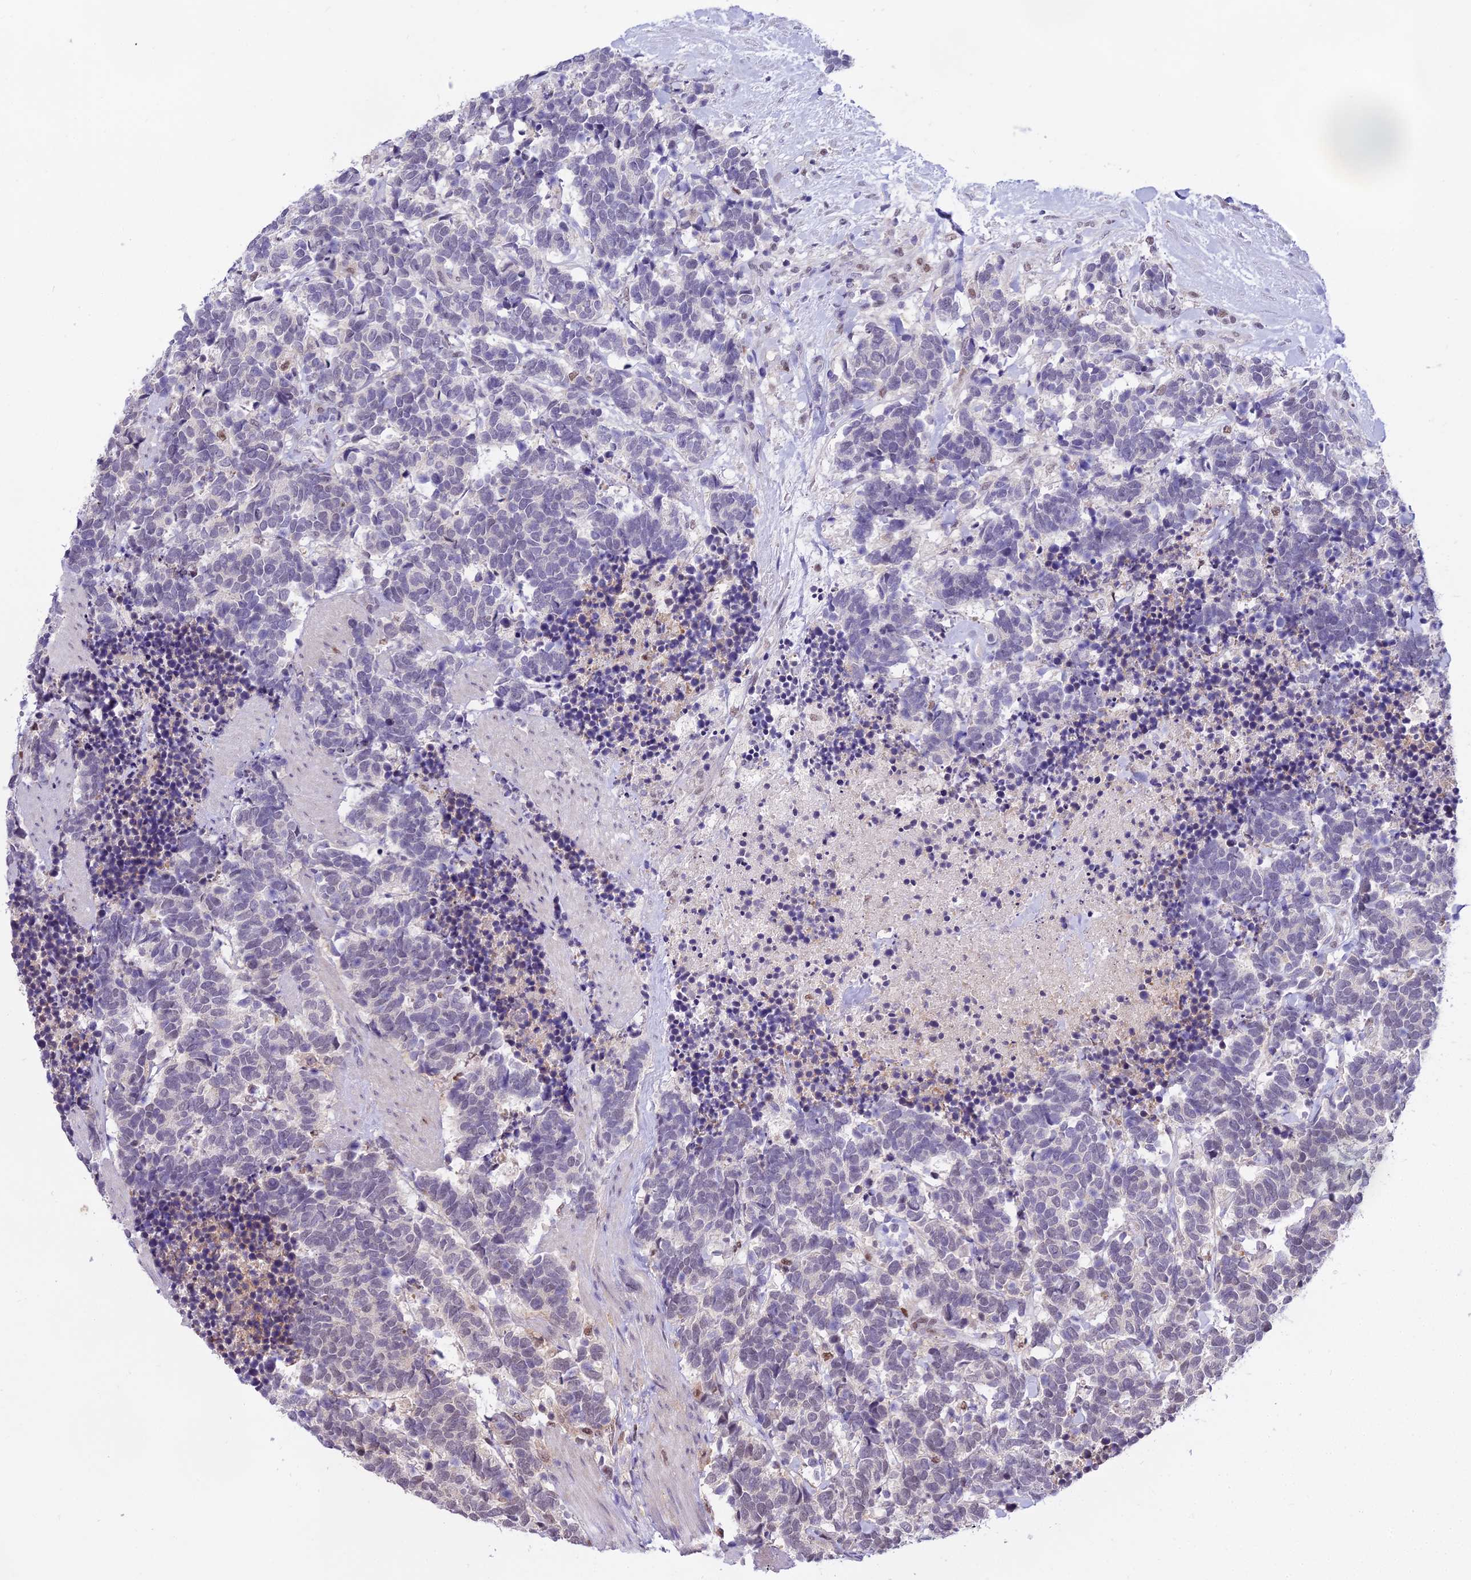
{"staining": {"intensity": "weak", "quantity": "<25%", "location": "cytoplasmic/membranous"}, "tissue": "carcinoid", "cell_type": "Tumor cells", "image_type": "cancer", "snomed": [{"axis": "morphology", "description": "Carcinoma, NOS"}, {"axis": "morphology", "description": "Carcinoid, malignant, NOS"}, {"axis": "topography", "description": "Prostate"}], "caption": "This is a image of immunohistochemistry (IHC) staining of carcinoid, which shows no expression in tumor cells.", "gene": "MAT2A", "patient": {"sex": "male", "age": 57}}